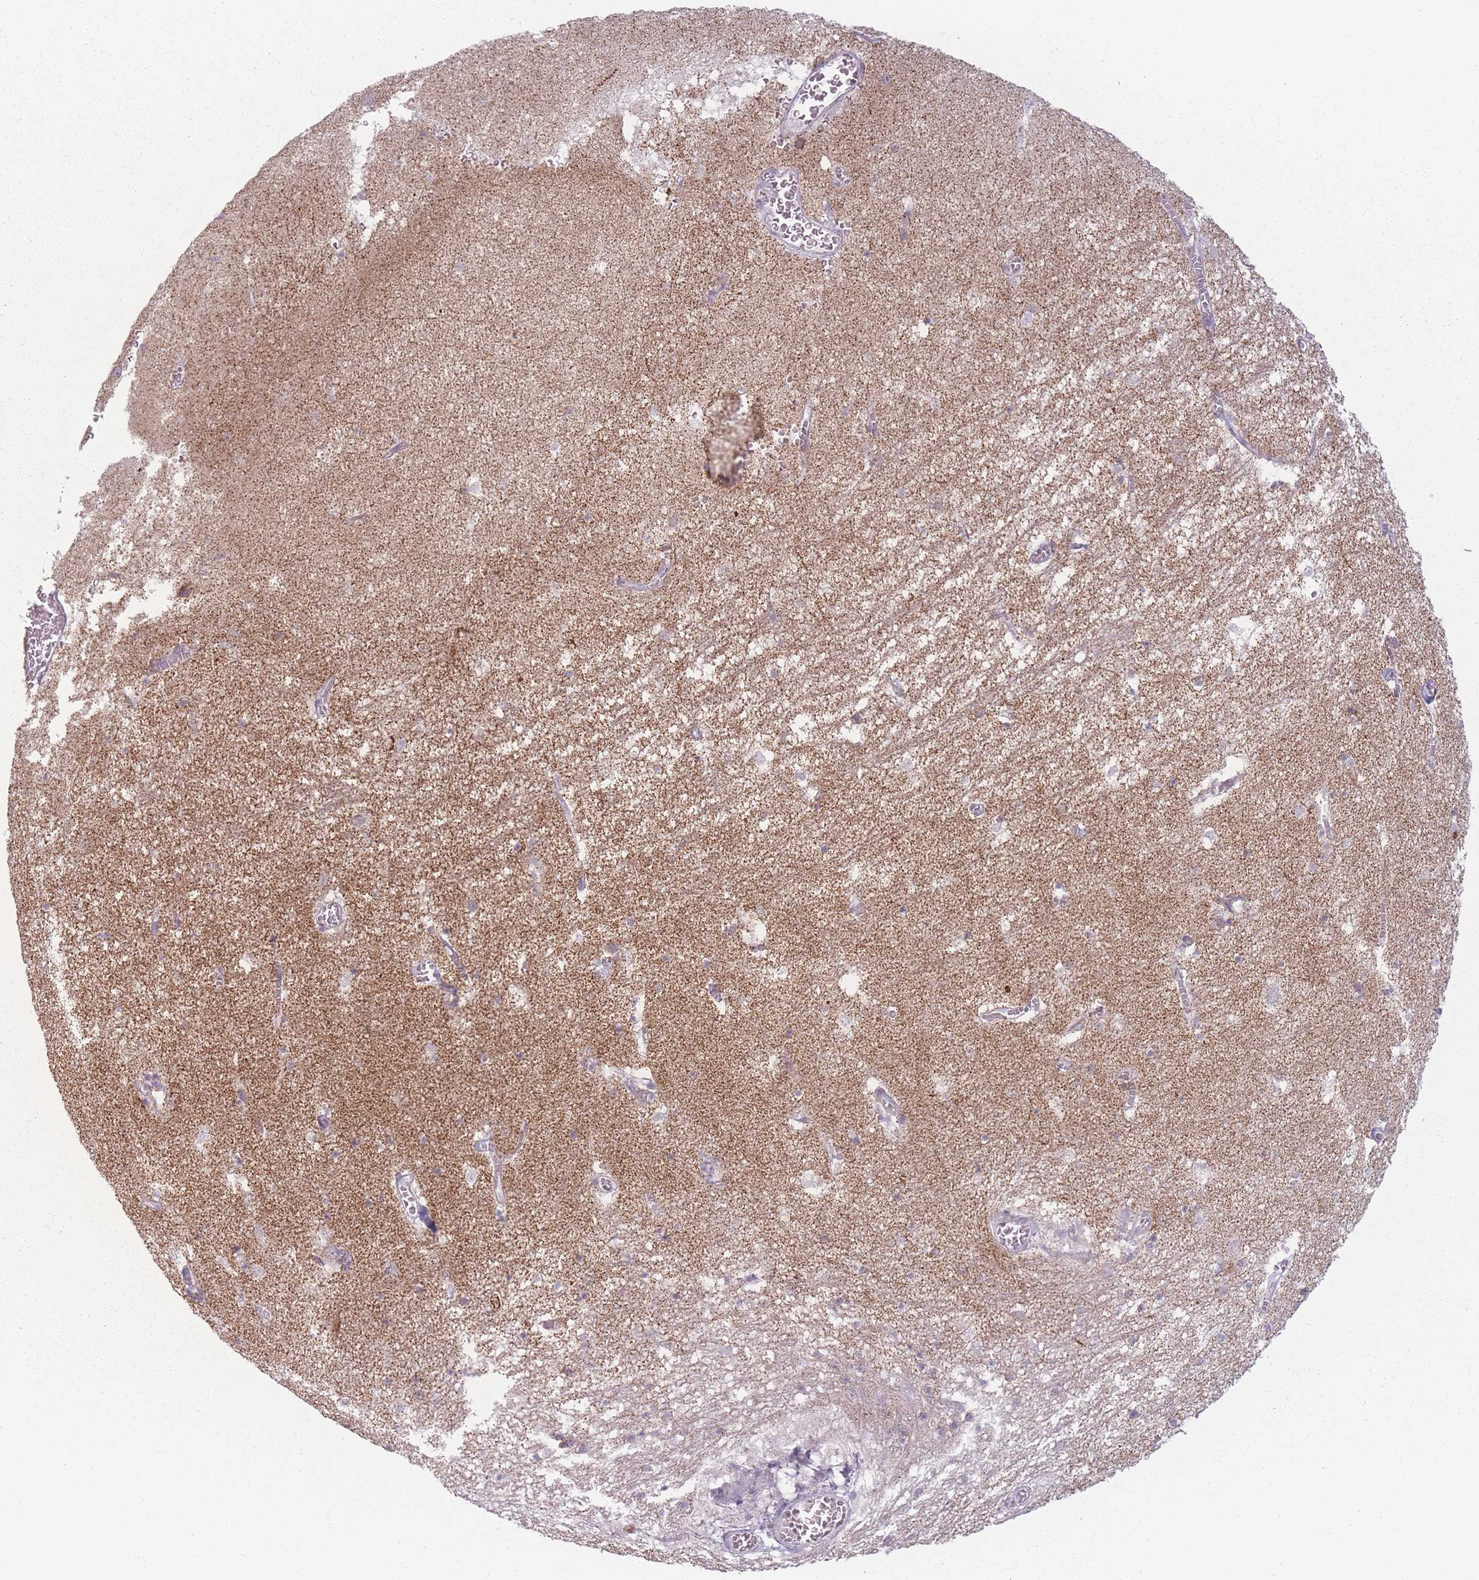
{"staining": {"intensity": "negative", "quantity": "none", "location": "none"}, "tissue": "hippocampus", "cell_type": "Glial cells", "image_type": "normal", "snomed": [{"axis": "morphology", "description": "Normal tissue, NOS"}, {"axis": "topography", "description": "Hippocampus"}], "caption": "Photomicrograph shows no protein positivity in glial cells of benign hippocampus.", "gene": "DCHS1", "patient": {"sex": "female", "age": 64}}